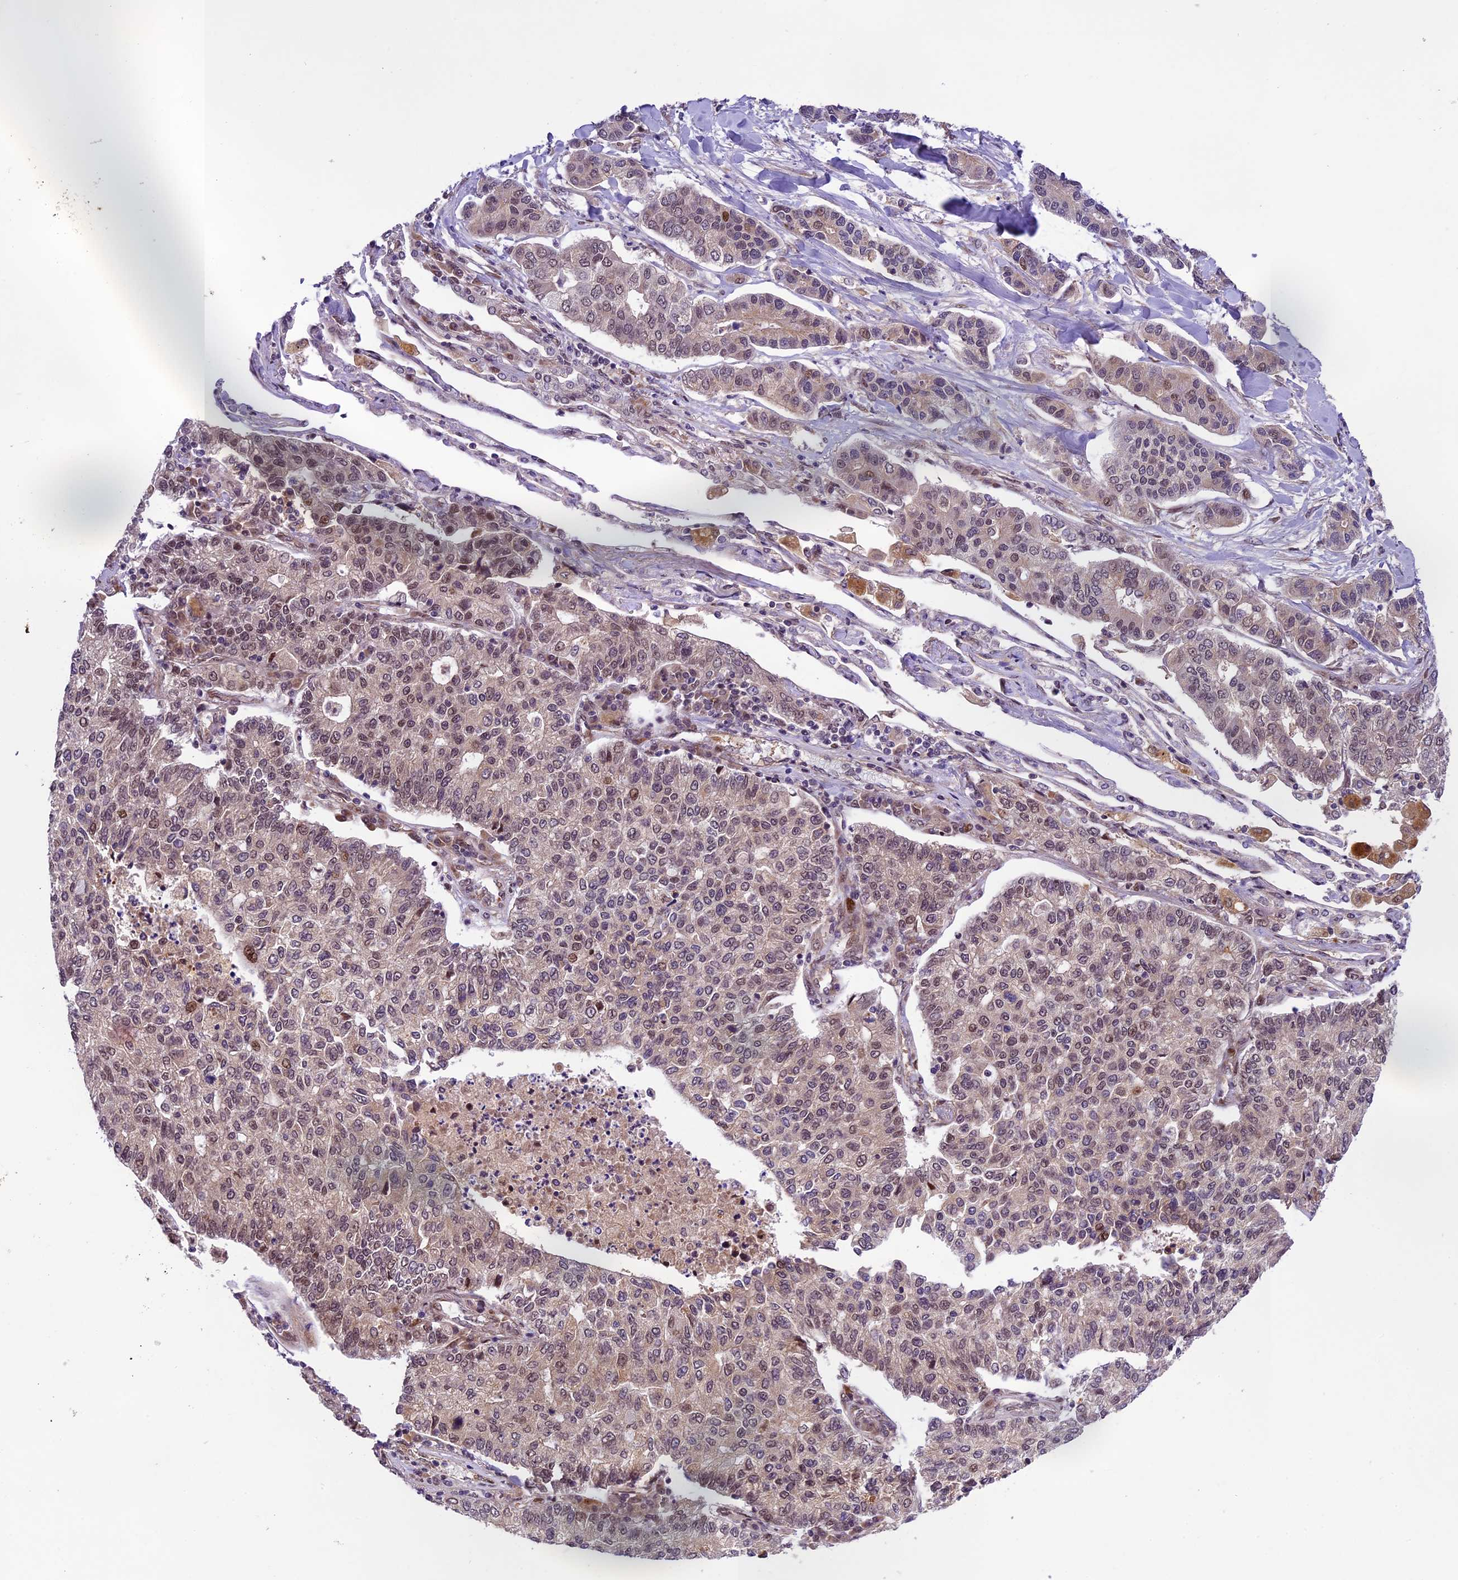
{"staining": {"intensity": "weak", "quantity": "25%-75%", "location": "nuclear"}, "tissue": "lung cancer", "cell_type": "Tumor cells", "image_type": "cancer", "snomed": [{"axis": "morphology", "description": "Adenocarcinoma, NOS"}, {"axis": "topography", "description": "Lung"}], "caption": "Human lung cancer stained with a brown dye reveals weak nuclear positive staining in approximately 25%-75% of tumor cells.", "gene": "NEK8", "patient": {"sex": "male", "age": 49}}